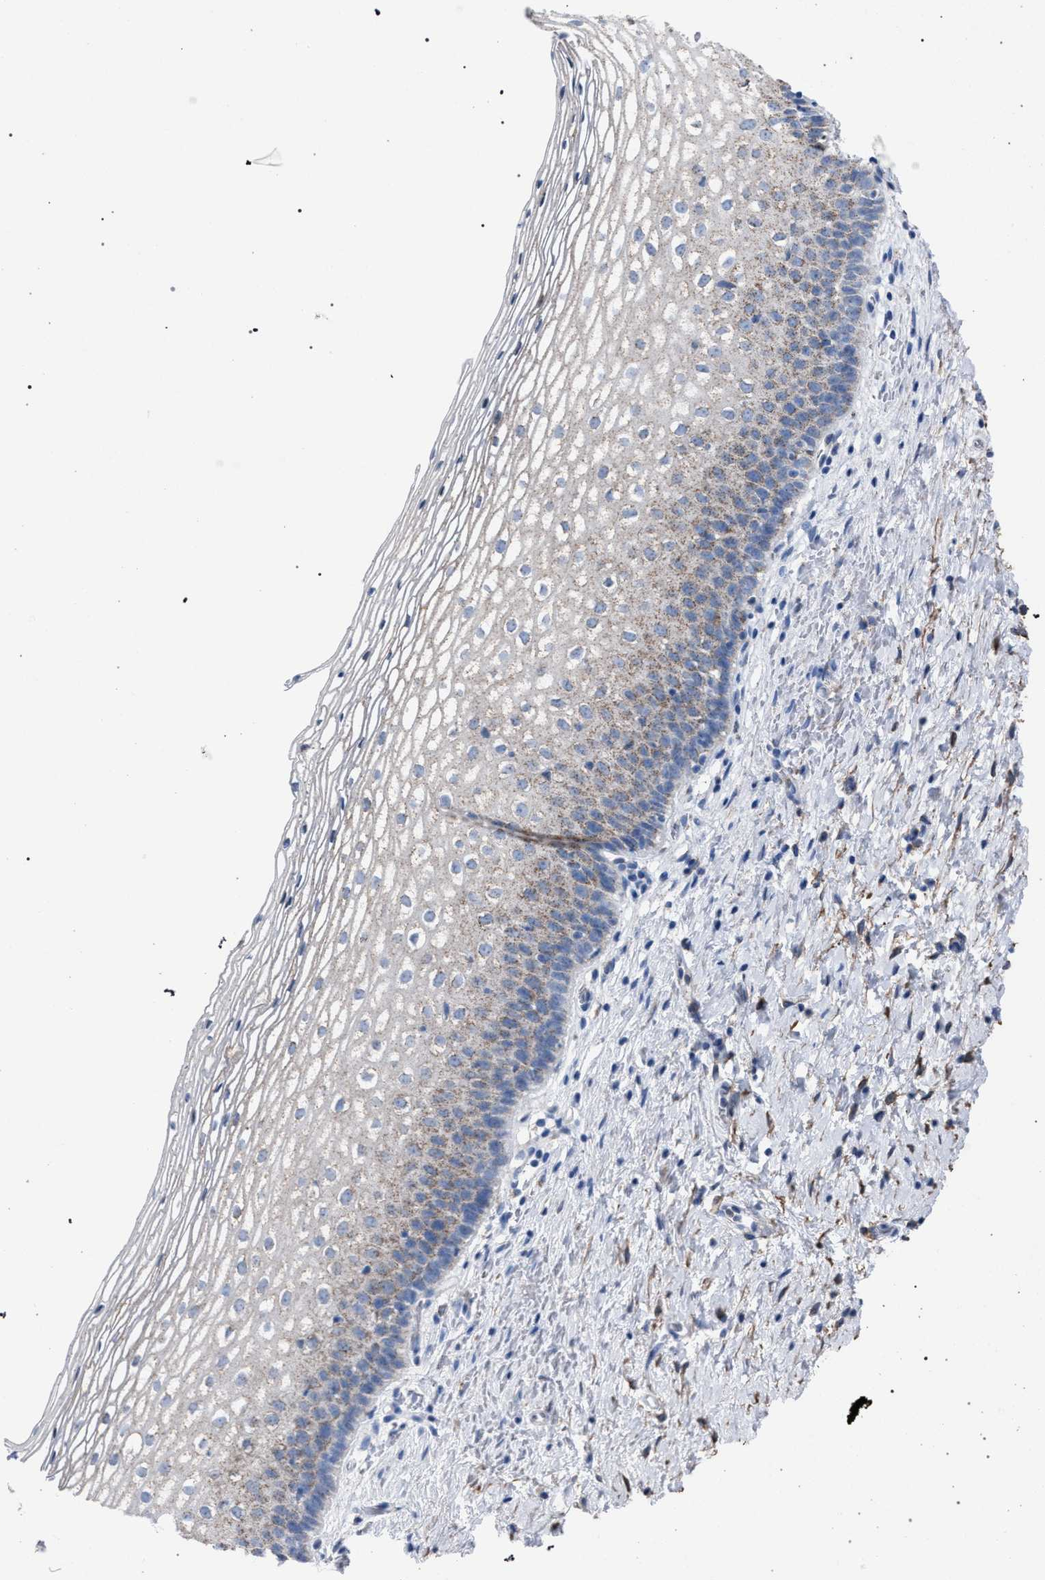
{"staining": {"intensity": "weak", "quantity": "25%-75%", "location": "cytoplasmic/membranous"}, "tissue": "cervix", "cell_type": "Squamous epithelial cells", "image_type": "normal", "snomed": [{"axis": "morphology", "description": "Normal tissue, NOS"}, {"axis": "topography", "description": "Cervix"}], "caption": "Weak cytoplasmic/membranous protein staining is identified in about 25%-75% of squamous epithelial cells in cervix.", "gene": "HSD17B4", "patient": {"sex": "female", "age": 72}}